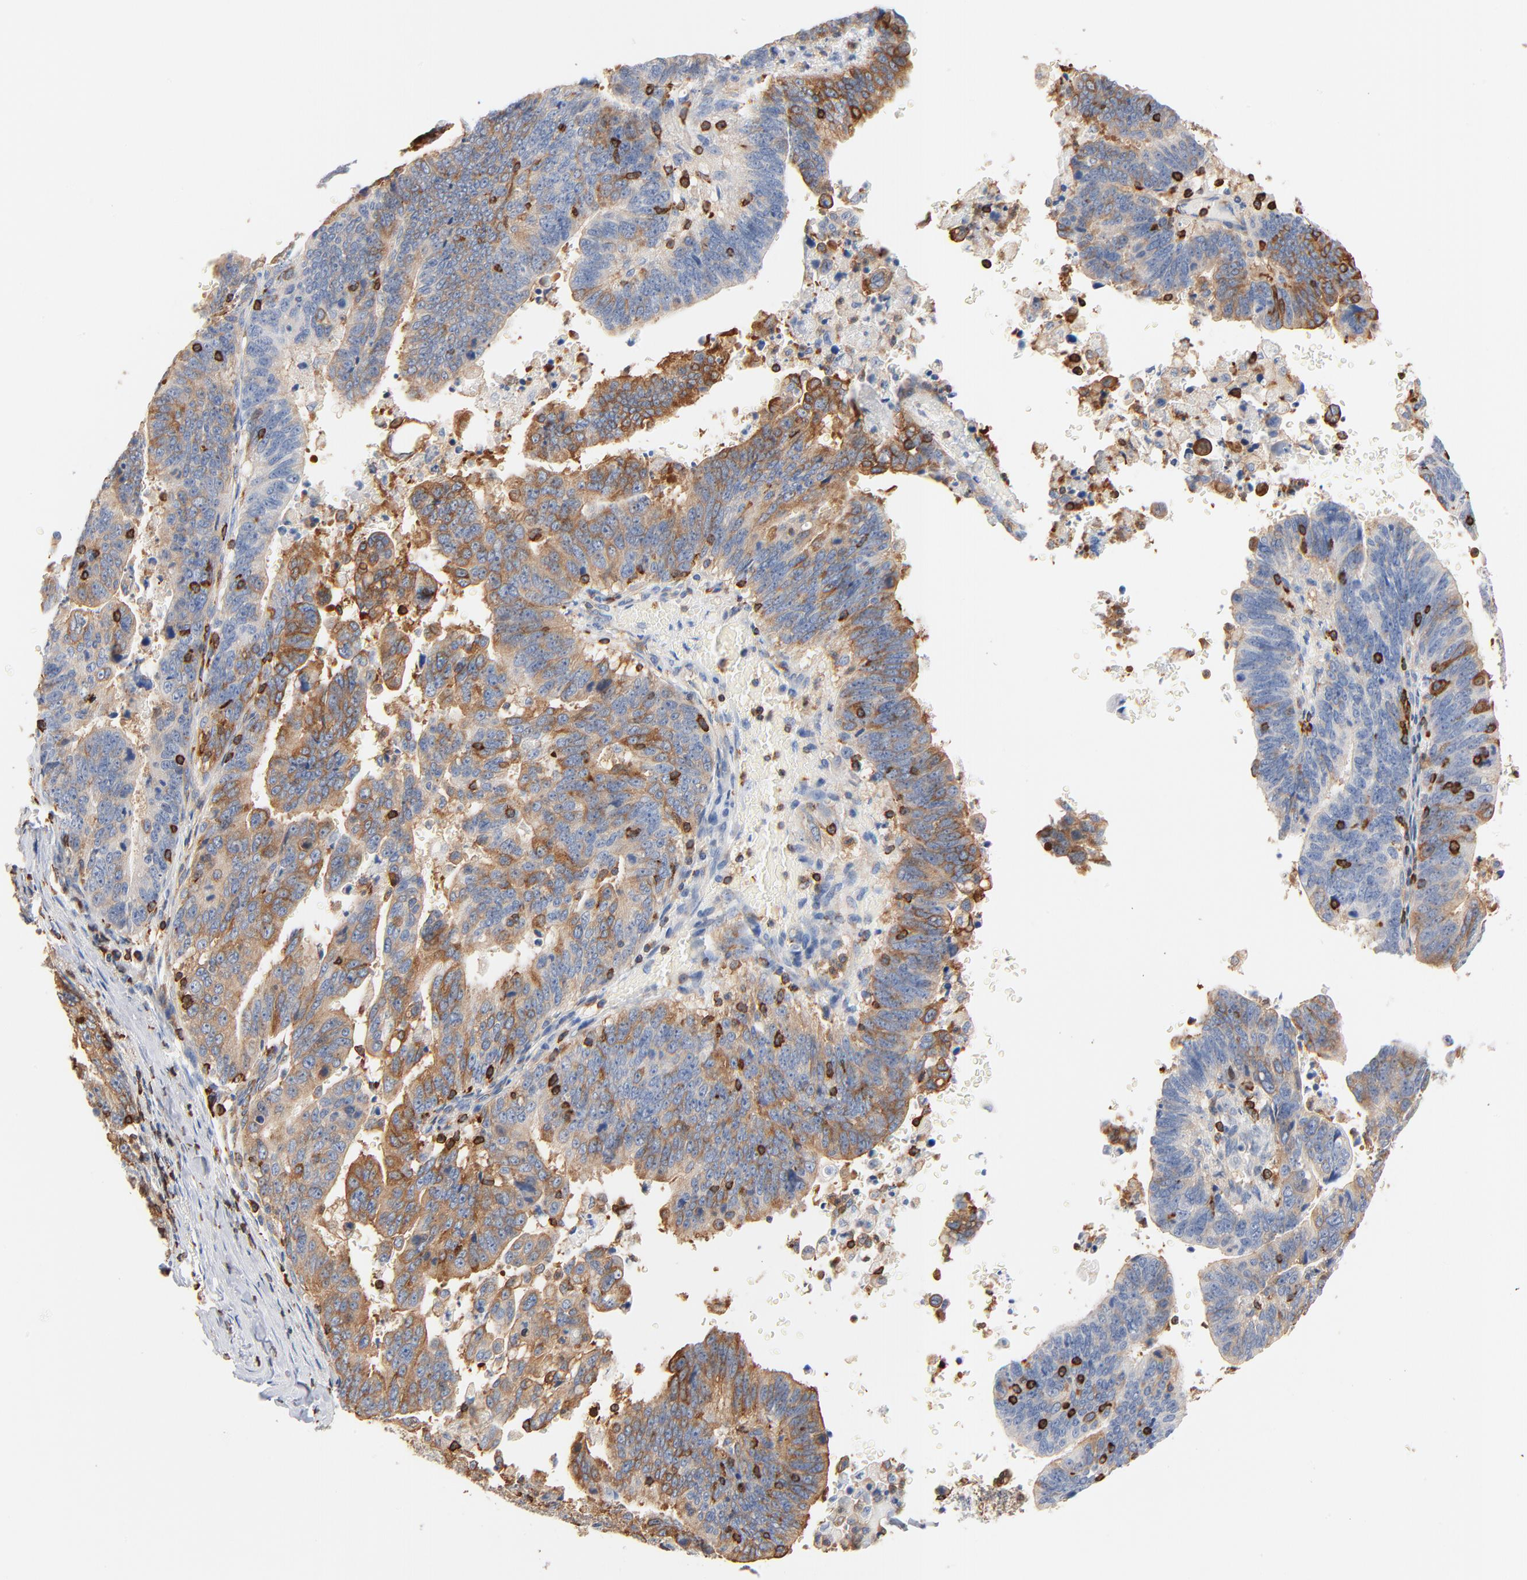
{"staining": {"intensity": "moderate", "quantity": "25%-75%", "location": "cytoplasmic/membranous"}, "tissue": "stomach cancer", "cell_type": "Tumor cells", "image_type": "cancer", "snomed": [{"axis": "morphology", "description": "Adenocarcinoma, NOS"}, {"axis": "topography", "description": "Stomach, upper"}], "caption": "The photomicrograph displays a brown stain indicating the presence of a protein in the cytoplasmic/membranous of tumor cells in stomach cancer (adenocarcinoma). (IHC, brightfield microscopy, high magnification).", "gene": "SH3KBP1", "patient": {"sex": "female", "age": 50}}